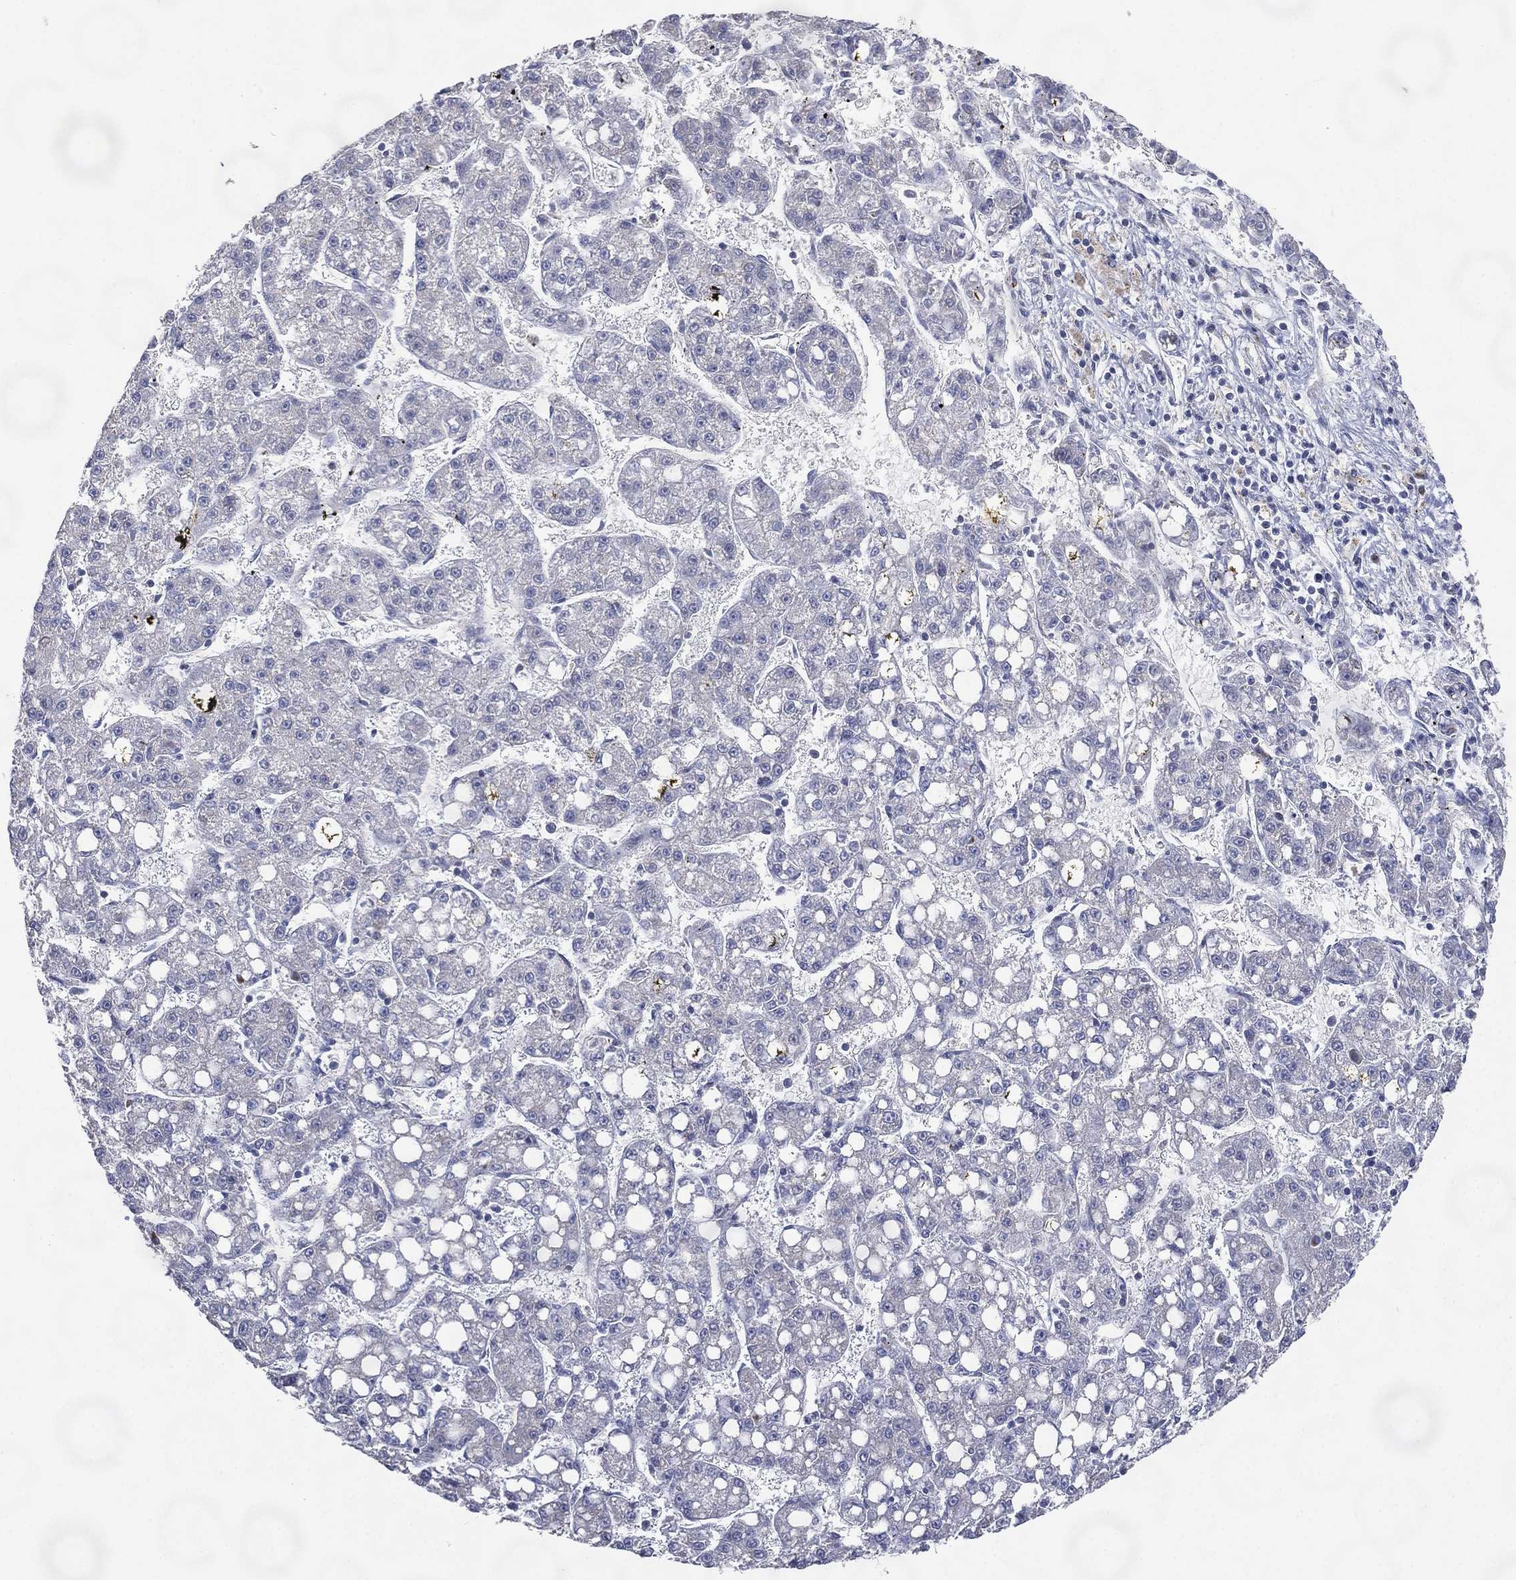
{"staining": {"intensity": "negative", "quantity": "none", "location": "none"}, "tissue": "liver cancer", "cell_type": "Tumor cells", "image_type": "cancer", "snomed": [{"axis": "morphology", "description": "Carcinoma, Hepatocellular, NOS"}, {"axis": "topography", "description": "Liver"}], "caption": "This is an immunohistochemistry (IHC) photomicrograph of human liver cancer. There is no expression in tumor cells.", "gene": "ATP8A2", "patient": {"sex": "female", "age": 65}}